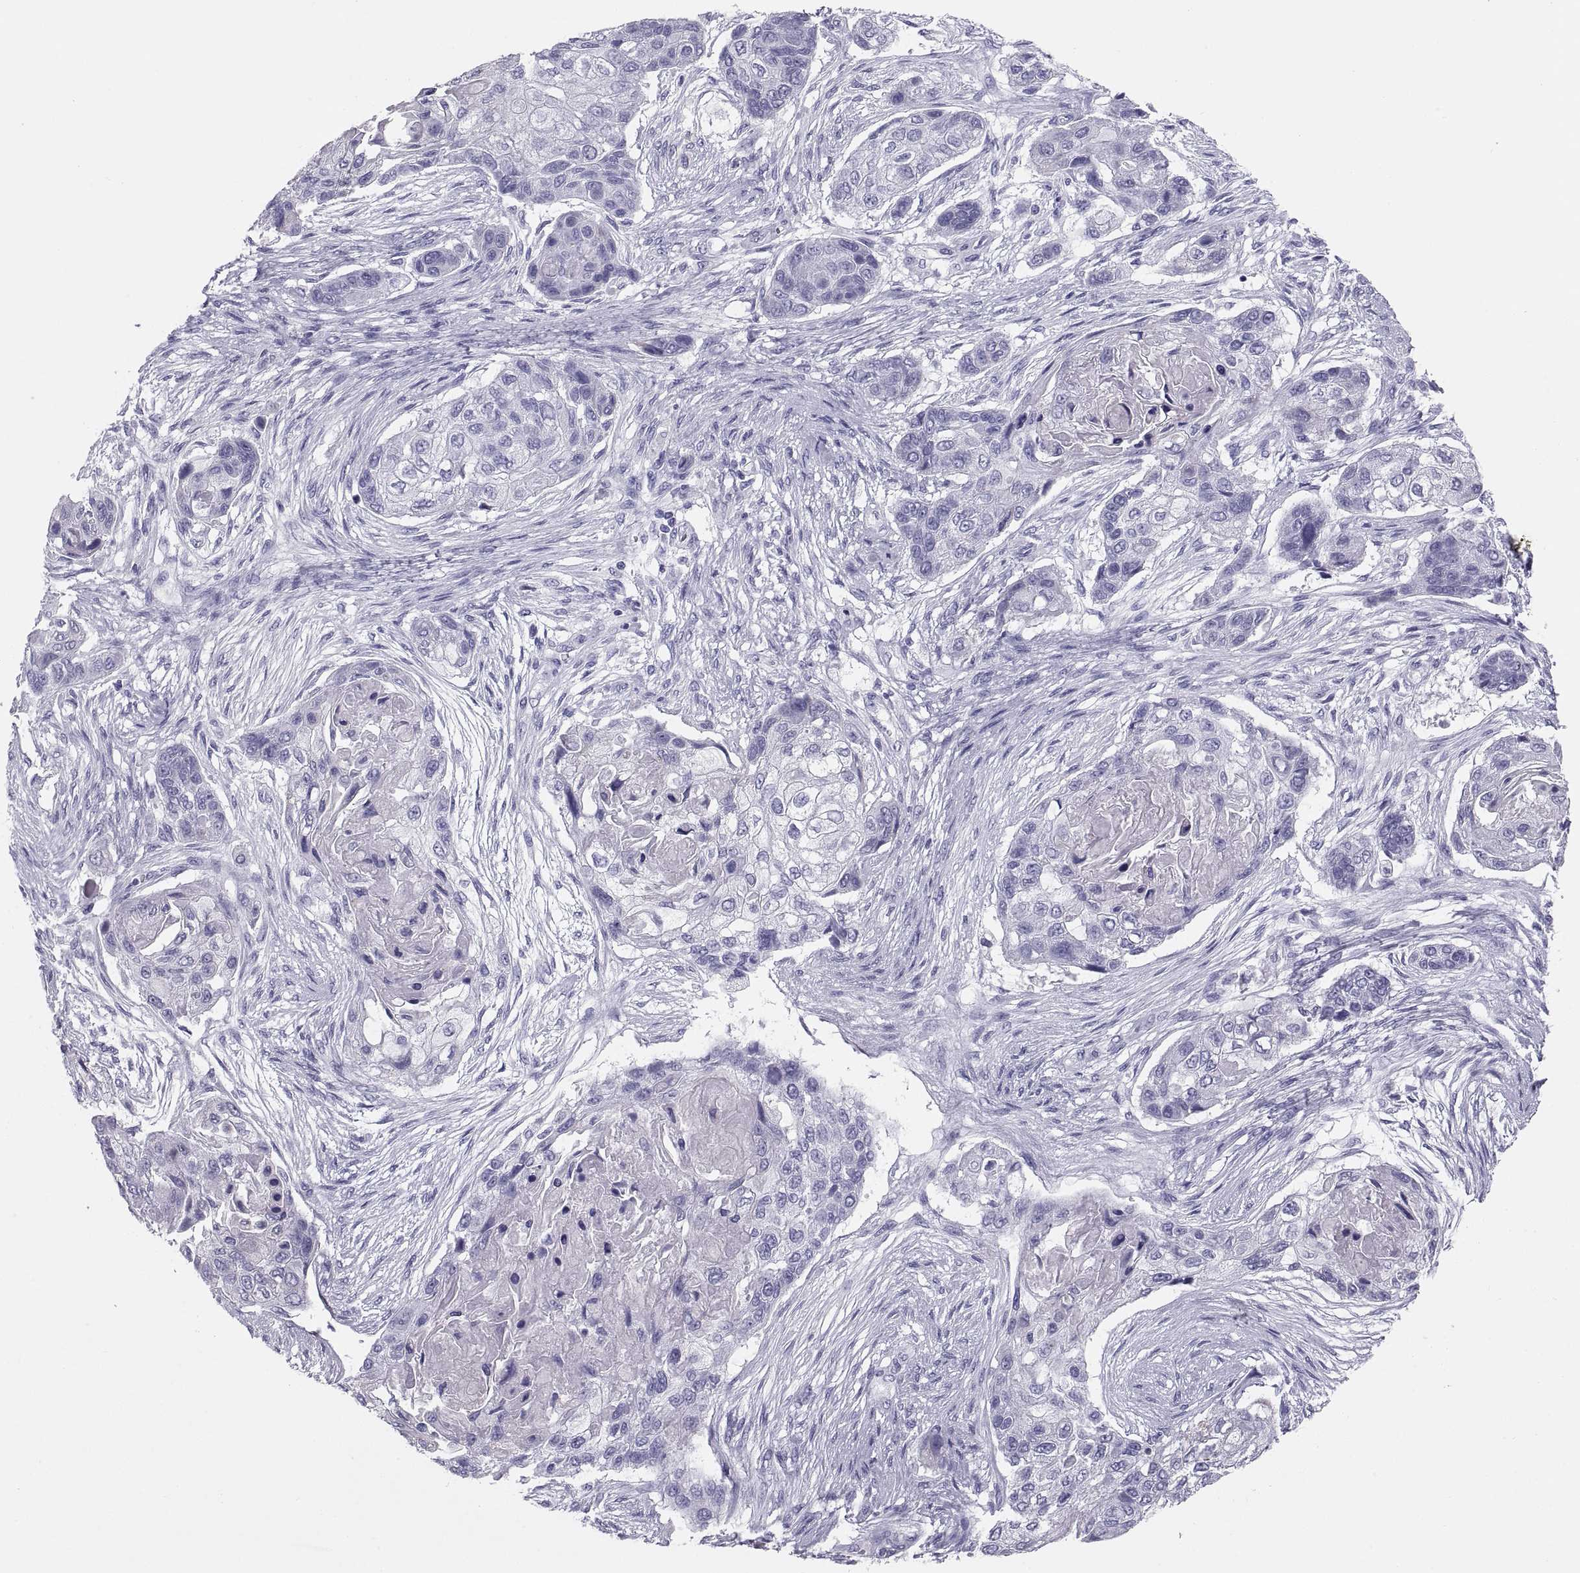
{"staining": {"intensity": "negative", "quantity": "none", "location": "none"}, "tissue": "lung cancer", "cell_type": "Tumor cells", "image_type": "cancer", "snomed": [{"axis": "morphology", "description": "Squamous cell carcinoma, NOS"}, {"axis": "topography", "description": "Lung"}], "caption": "Lung cancer (squamous cell carcinoma) stained for a protein using immunohistochemistry (IHC) shows no staining tumor cells.", "gene": "PAX2", "patient": {"sex": "male", "age": 69}}